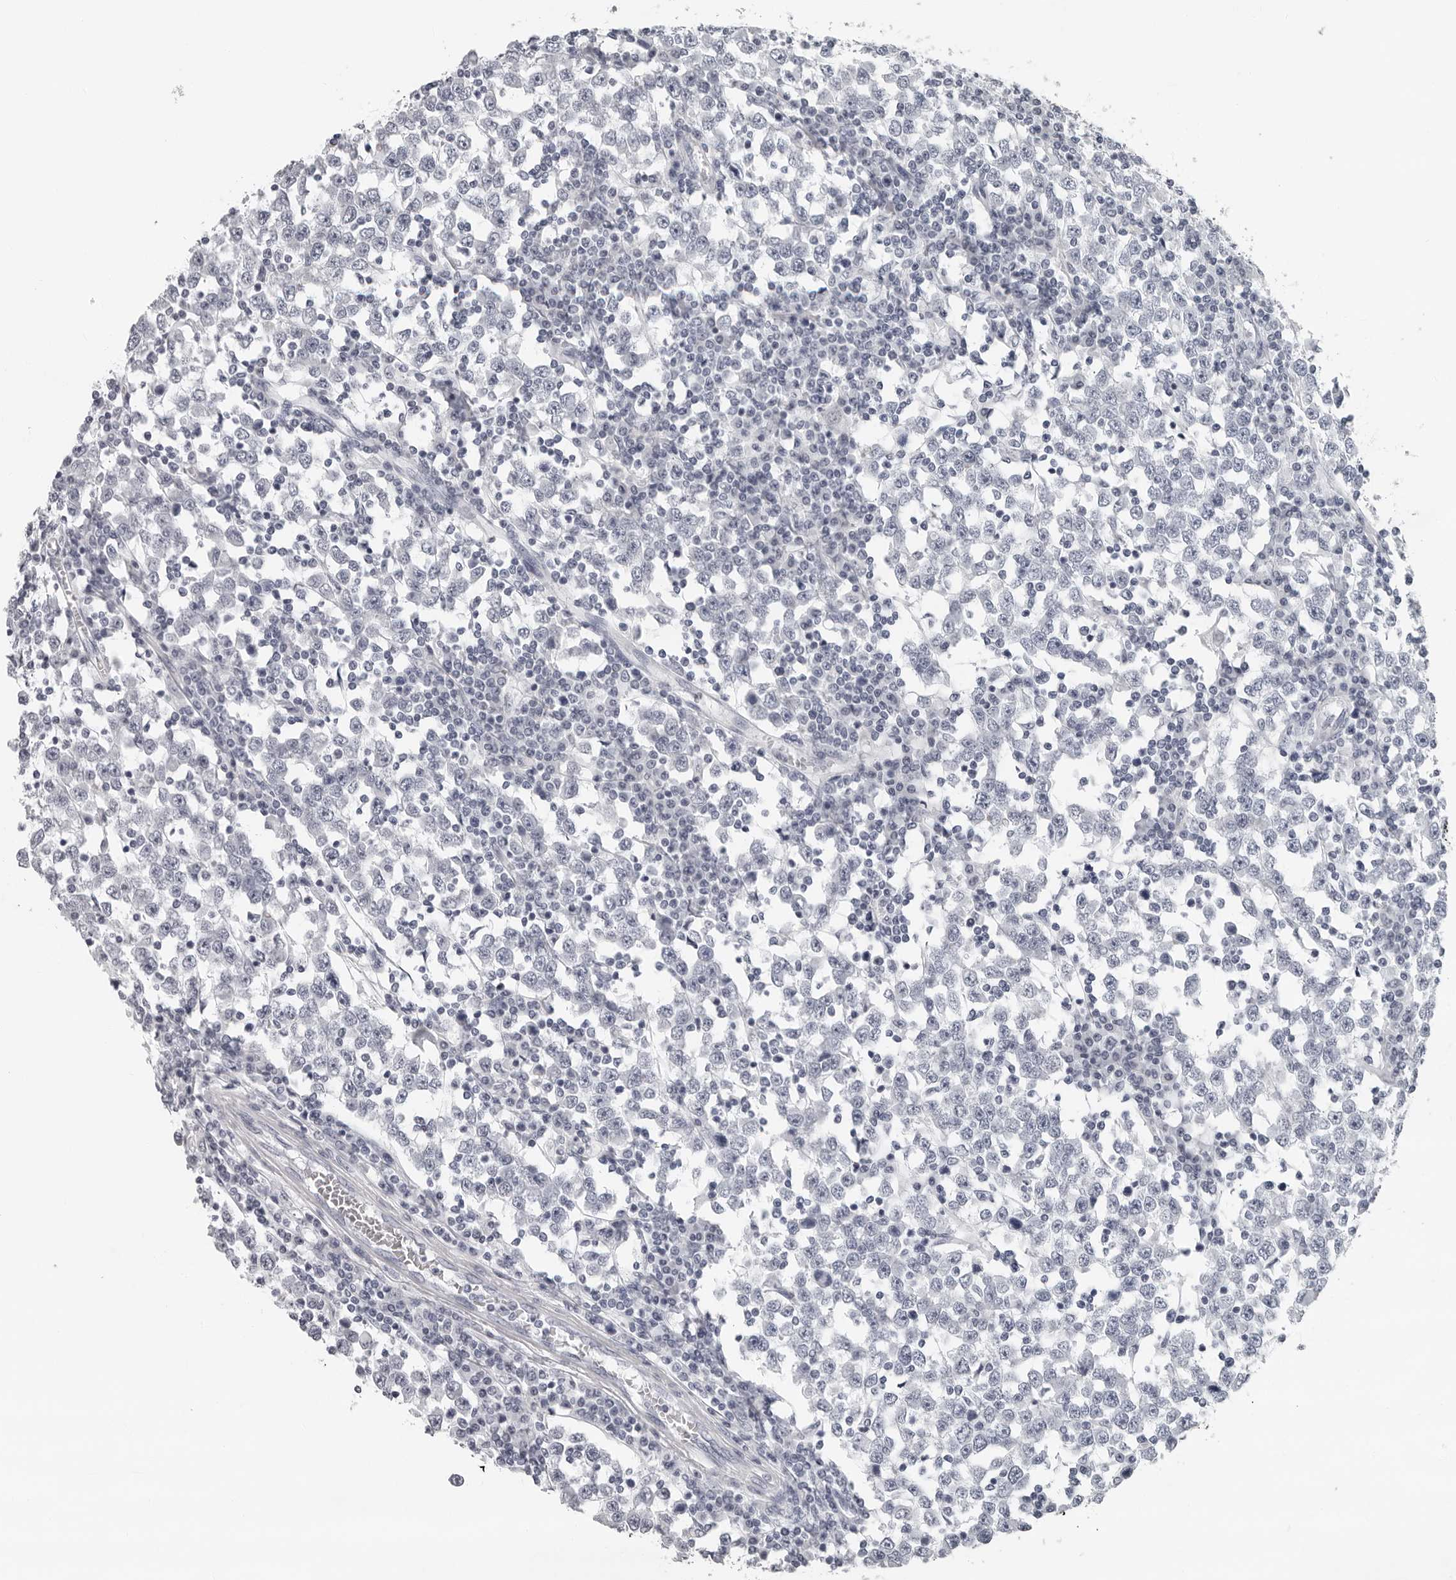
{"staining": {"intensity": "negative", "quantity": "none", "location": "none"}, "tissue": "testis cancer", "cell_type": "Tumor cells", "image_type": "cancer", "snomed": [{"axis": "morphology", "description": "Seminoma, NOS"}, {"axis": "topography", "description": "Testis"}], "caption": "Immunohistochemical staining of human testis seminoma exhibits no significant expression in tumor cells.", "gene": "CCDC28B", "patient": {"sex": "male", "age": 65}}